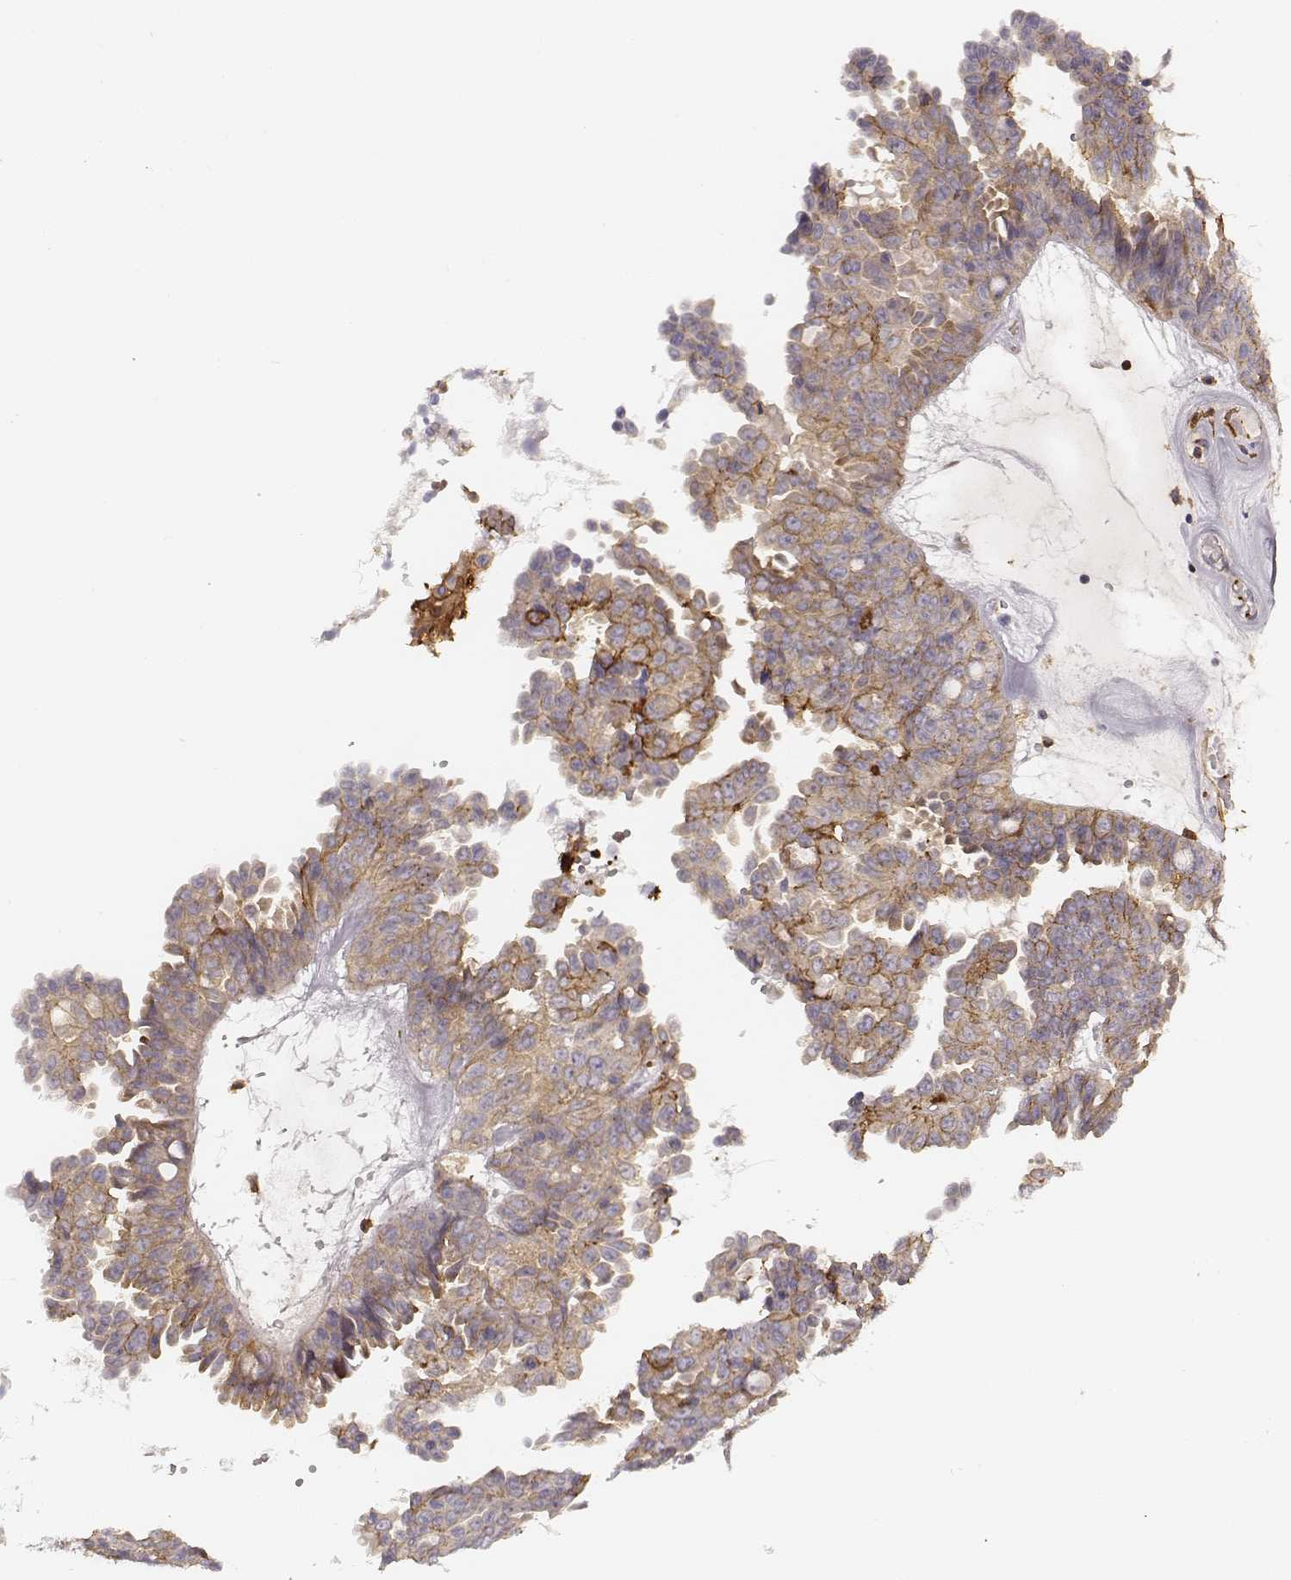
{"staining": {"intensity": "weak", "quantity": "25%-75%", "location": "cytoplasmic/membranous"}, "tissue": "ovarian cancer", "cell_type": "Tumor cells", "image_type": "cancer", "snomed": [{"axis": "morphology", "description": "Cystadenocarcinoma, serous, NOS"}, {"axis": "topography", "description": "Ovary"}], "caption": "Human ovarian cancer stained with a brown dye shows weak cytoplasmic/membranous positive expression in about 25%-75% of tumor cells.", "gene": "ZYX", "patient": {"sex": "female", "age": 71}}